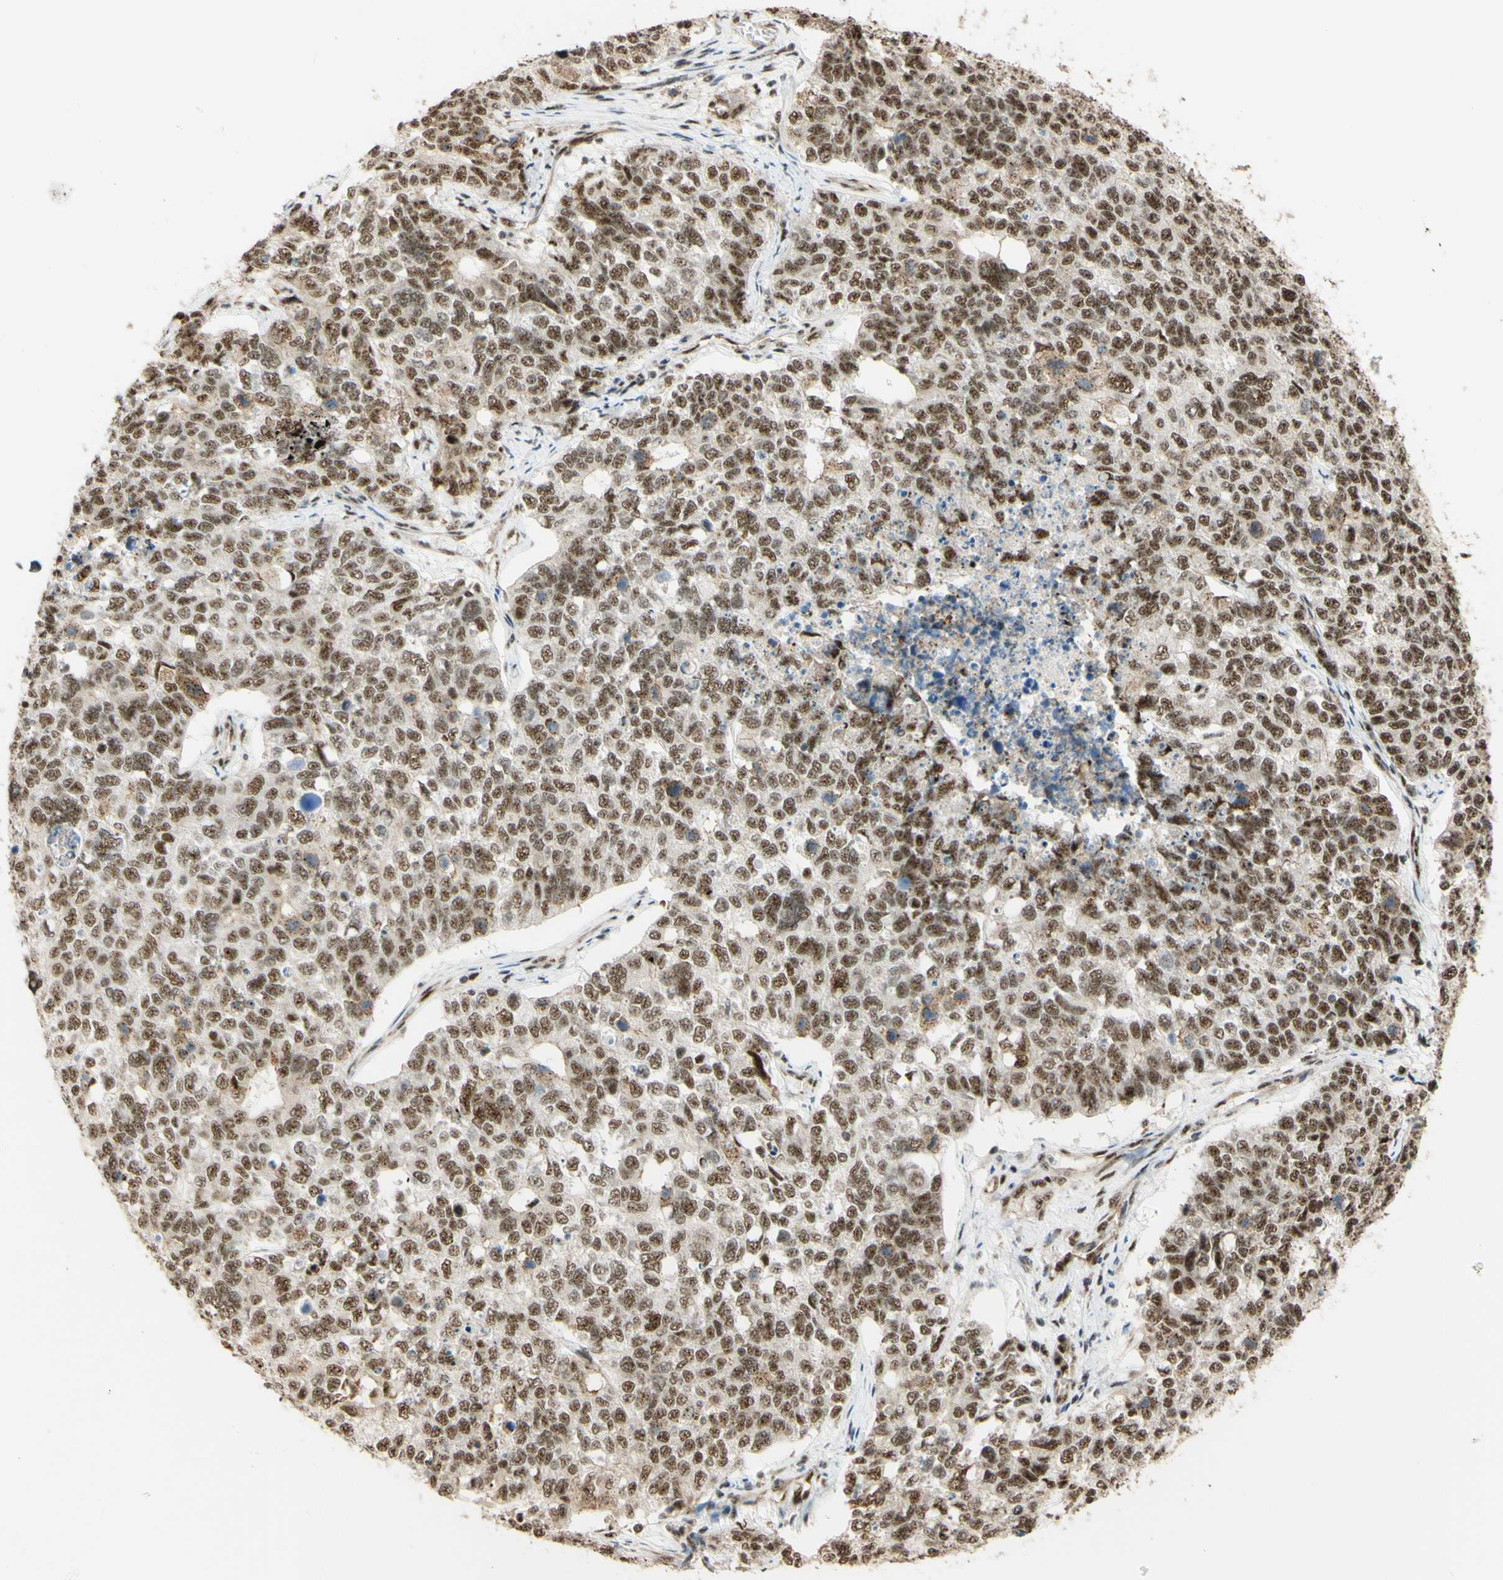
{"staining": {"intensity": "moderate", "quantity": ">75%", "location": "nuclear"}, "tissue": "cervical cancer", "cell_type": "Tumor cells", "image_type": "cancer", "snomed": [{"axis": "morphology", "description": "Squamous cell carcinoma, NOS"}, {"axis": "topography", "description": "Cervix"}], "caption": "IHC photomicrograph of neoplastic tissue: human cervical cancer (squamous cell carcinoma) stained using immunohistochemistry shows medium levels of moderate protein expression localized specifically in the nuclear of tumor cells, appearing as a nuclear brown color.", "gene": "SAP18", "patient": {"sex": "female", "age": 63}}